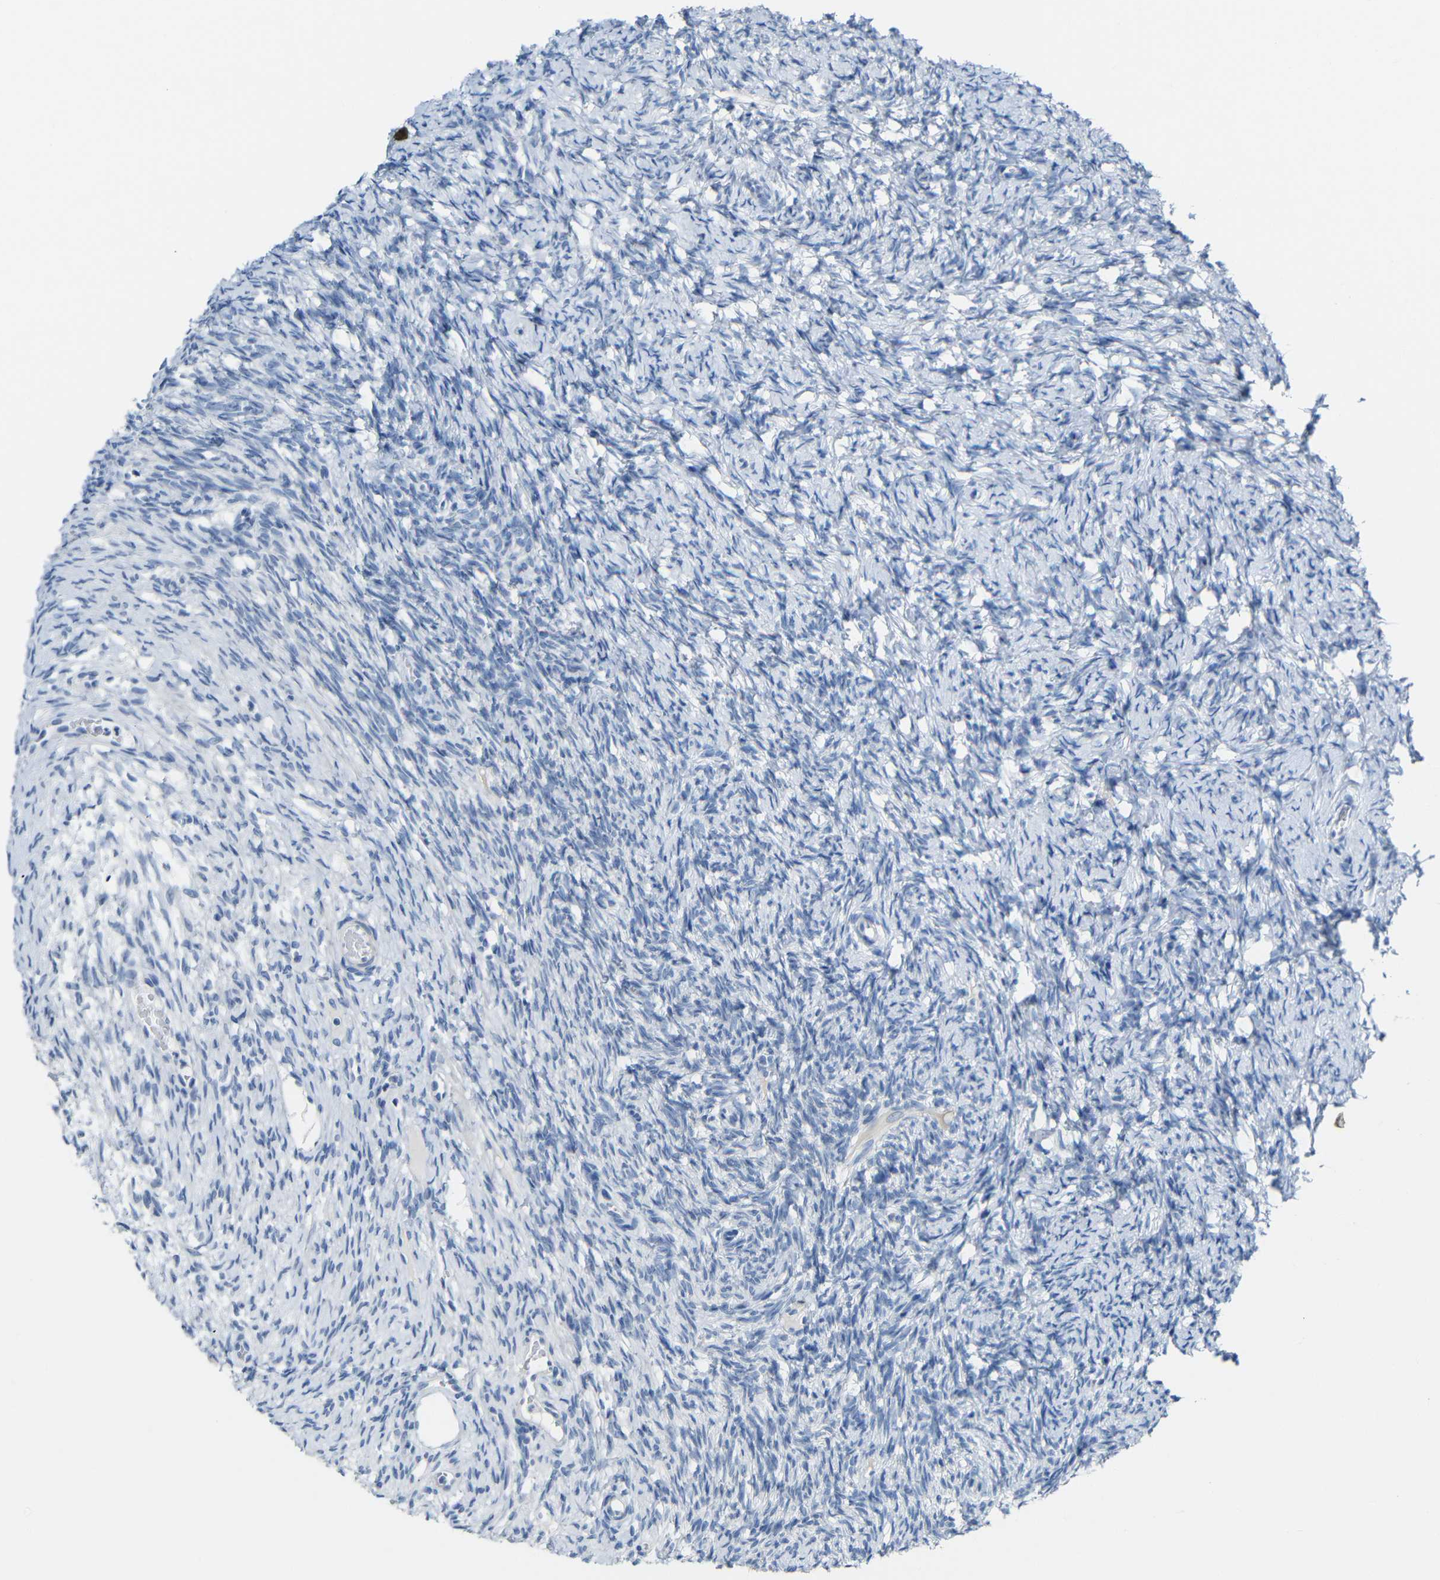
{"staining": {"intensity": "negative", "quantity": "none", "location": "none"}, "tissue": "ovary", "cell_type": "Follicle cells", "image_type": "normal", "snomed": [{"axis": "morphology", "description": "Normal tissue, NOS"}, {"axis": "topography", "description": "Ovary"}], "caption": "Unremarkable ovary was stained to show a protein in brown. There is no significant expression in follicle cells.", "gene": "C15orf48", "patient": {"sex": "female", "age": 33}}